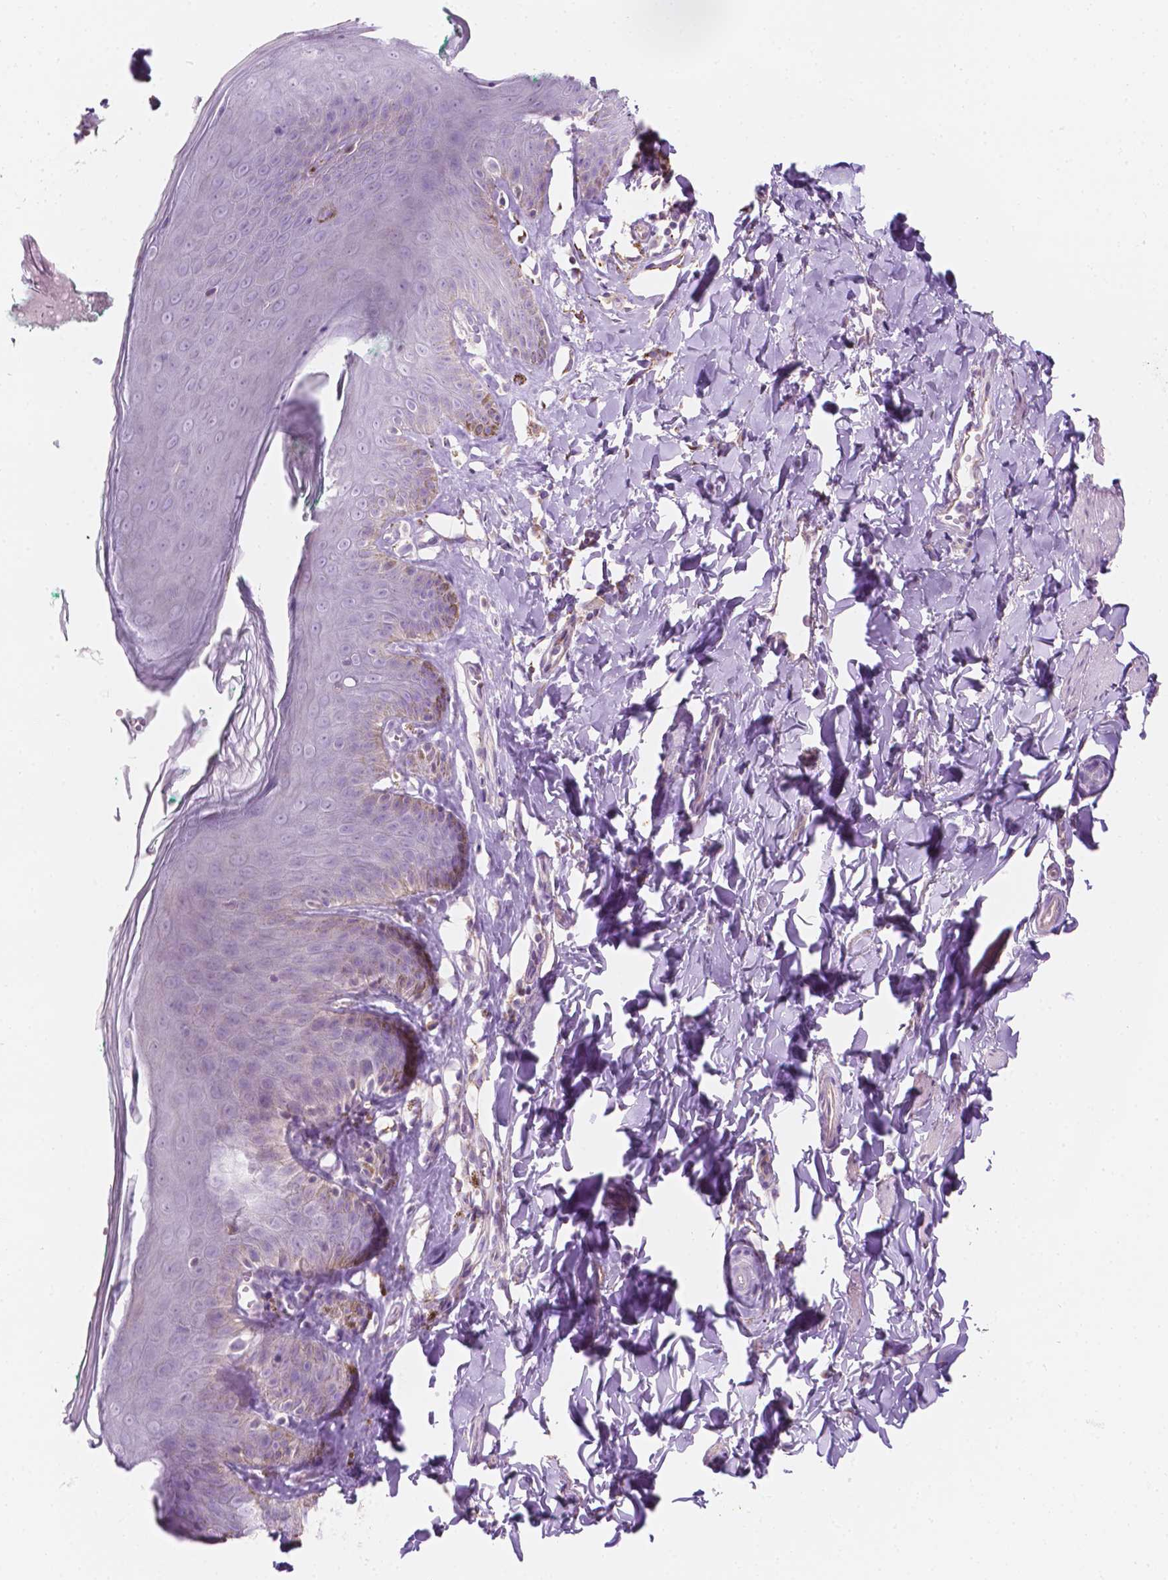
{"staining": {"intensity": "negative", "quantity": "none", "location": "none"}, "tissue": "skin", "cell_type": "Epidermal cells", "image_type": "normal", "snomed": [{"axis": "morphology", "description": "Normal tissue, NOS"}, {"axis": "topography", "description": "Vulva"}, {"axis": "topography", "description": "Peripheral nerve tissue"}], "caption": "The immunohistochemistry (IHC) histopathology image has no significant positivity in epidermal cells of skin. Nuclei are stained in blue.", "gene": "NOS1AP", "patient": {"sex": "female", "age": 66}}